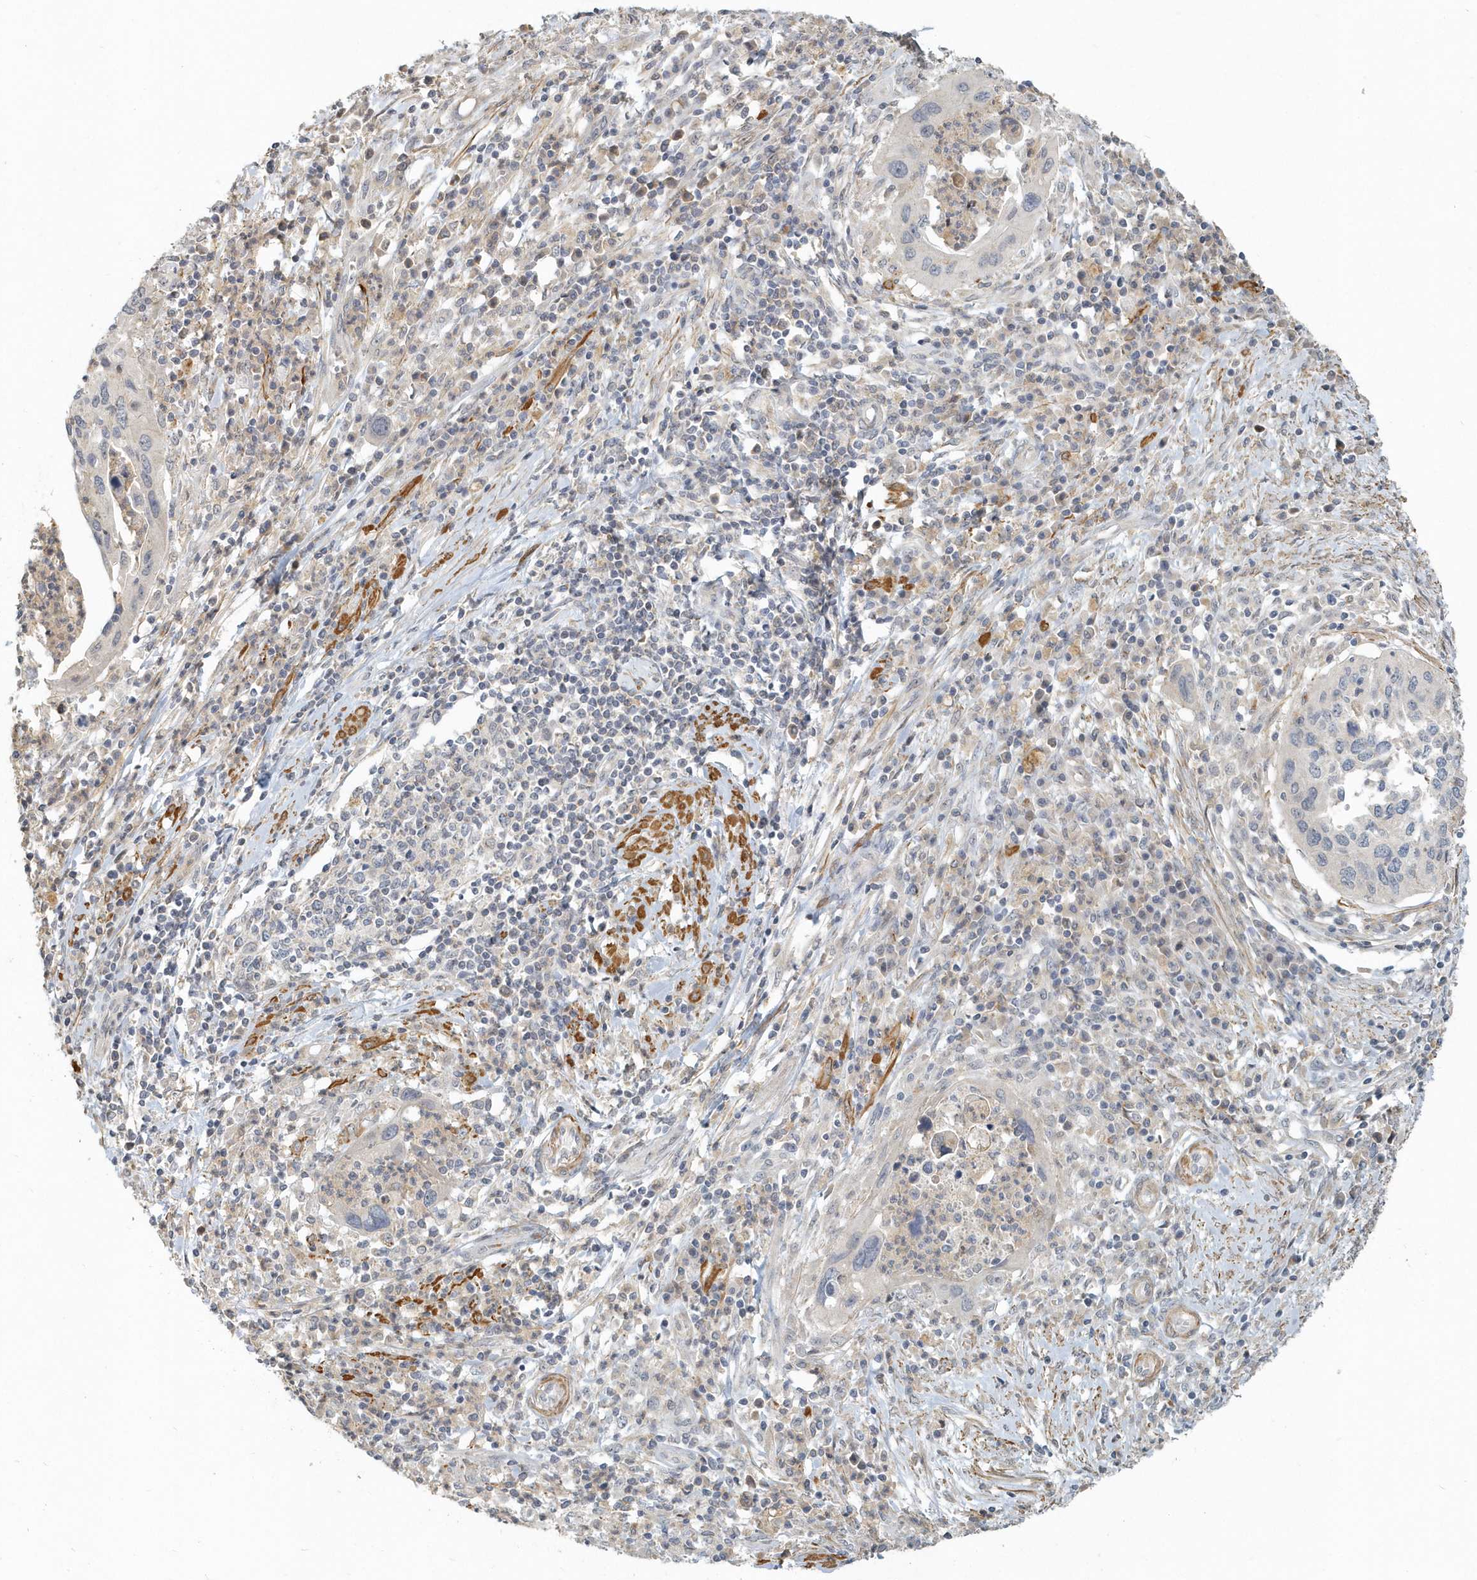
{"staining": {"intensity": "negative", "quantity": "none", "location": "none"}, "tissue": "cervical cancer", "cell_type": "Tumor cells", "image_type": "cancer", "snomed": [{"axis": "morphology", "description": "Squamous cell carcinoma, NOS"}, {"axis": "topography", "description": "Cervix"}], "caption": "DAB immunohistochemical staining of human squamous cell carcinoma (cervical) exhibits no significant staining in tumor cells.", "gene": "NAPB", "patient": {"sex": "female", "age": 38}}